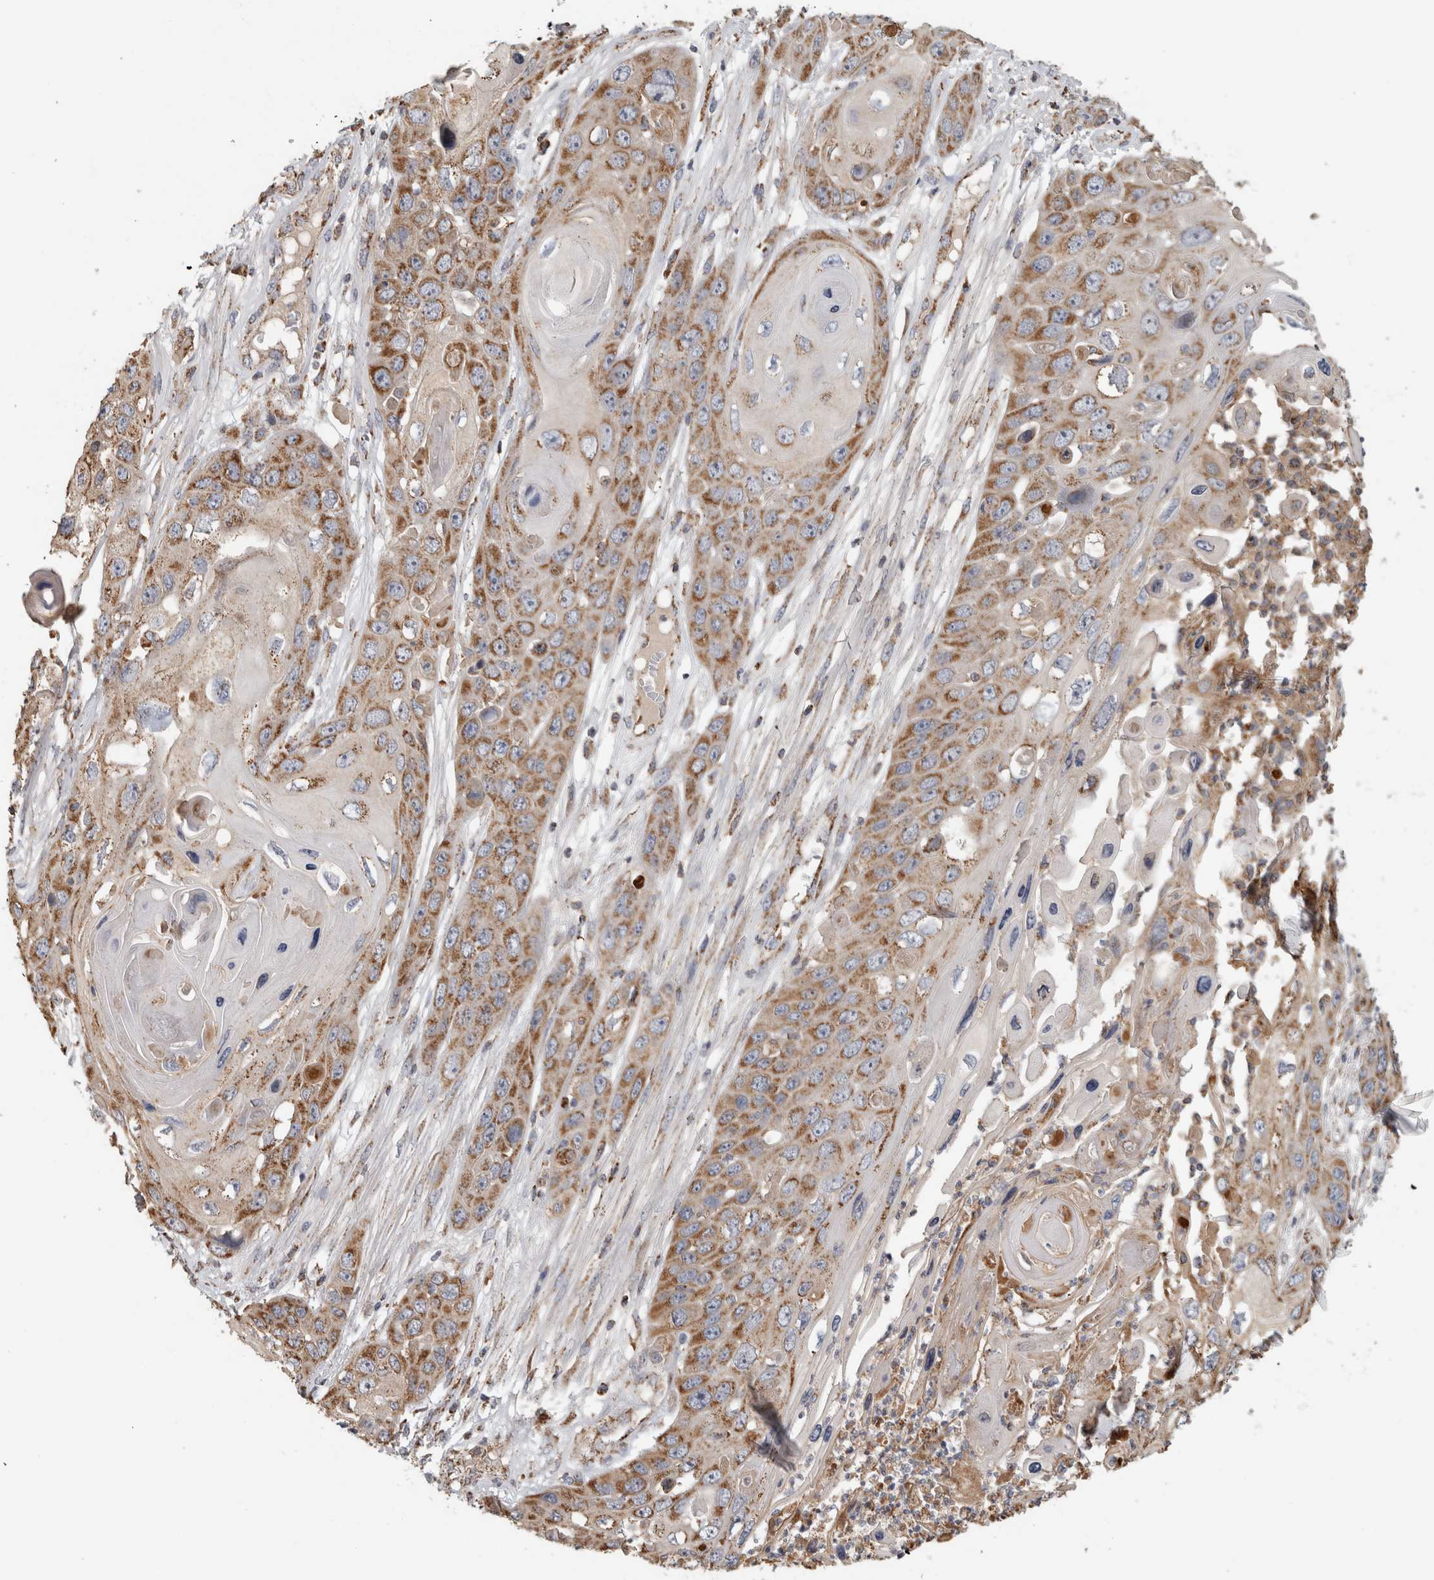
{"staining": {"intensity": "moderate", "quantity": ">75%", "location": "cytoplasmic/membranous"}, "tissue": "skin cancer", "cell_type": "Tumor cells", "image_type": "cancer", "snomed": [{"axis": "morphology", "description": "Squamous cell carcinoma, NOS"}, {"axis": "topography", "description": "Skin"}], "caption": "IHC staining of skin cancer (squamous cell carcinoma), which exhibits medium levels of moderate cytoplasmic/membranous staining in about >75% of tumor cells indicating moderate cytoplasmic/membranous protein staining. The staining was performed using DAB (brown) for protein detection and nuclei were counterstained in hematoxylin (blue).", "gene": "ST8SIA1", "patient": {"sex": "male", "age": 55}}